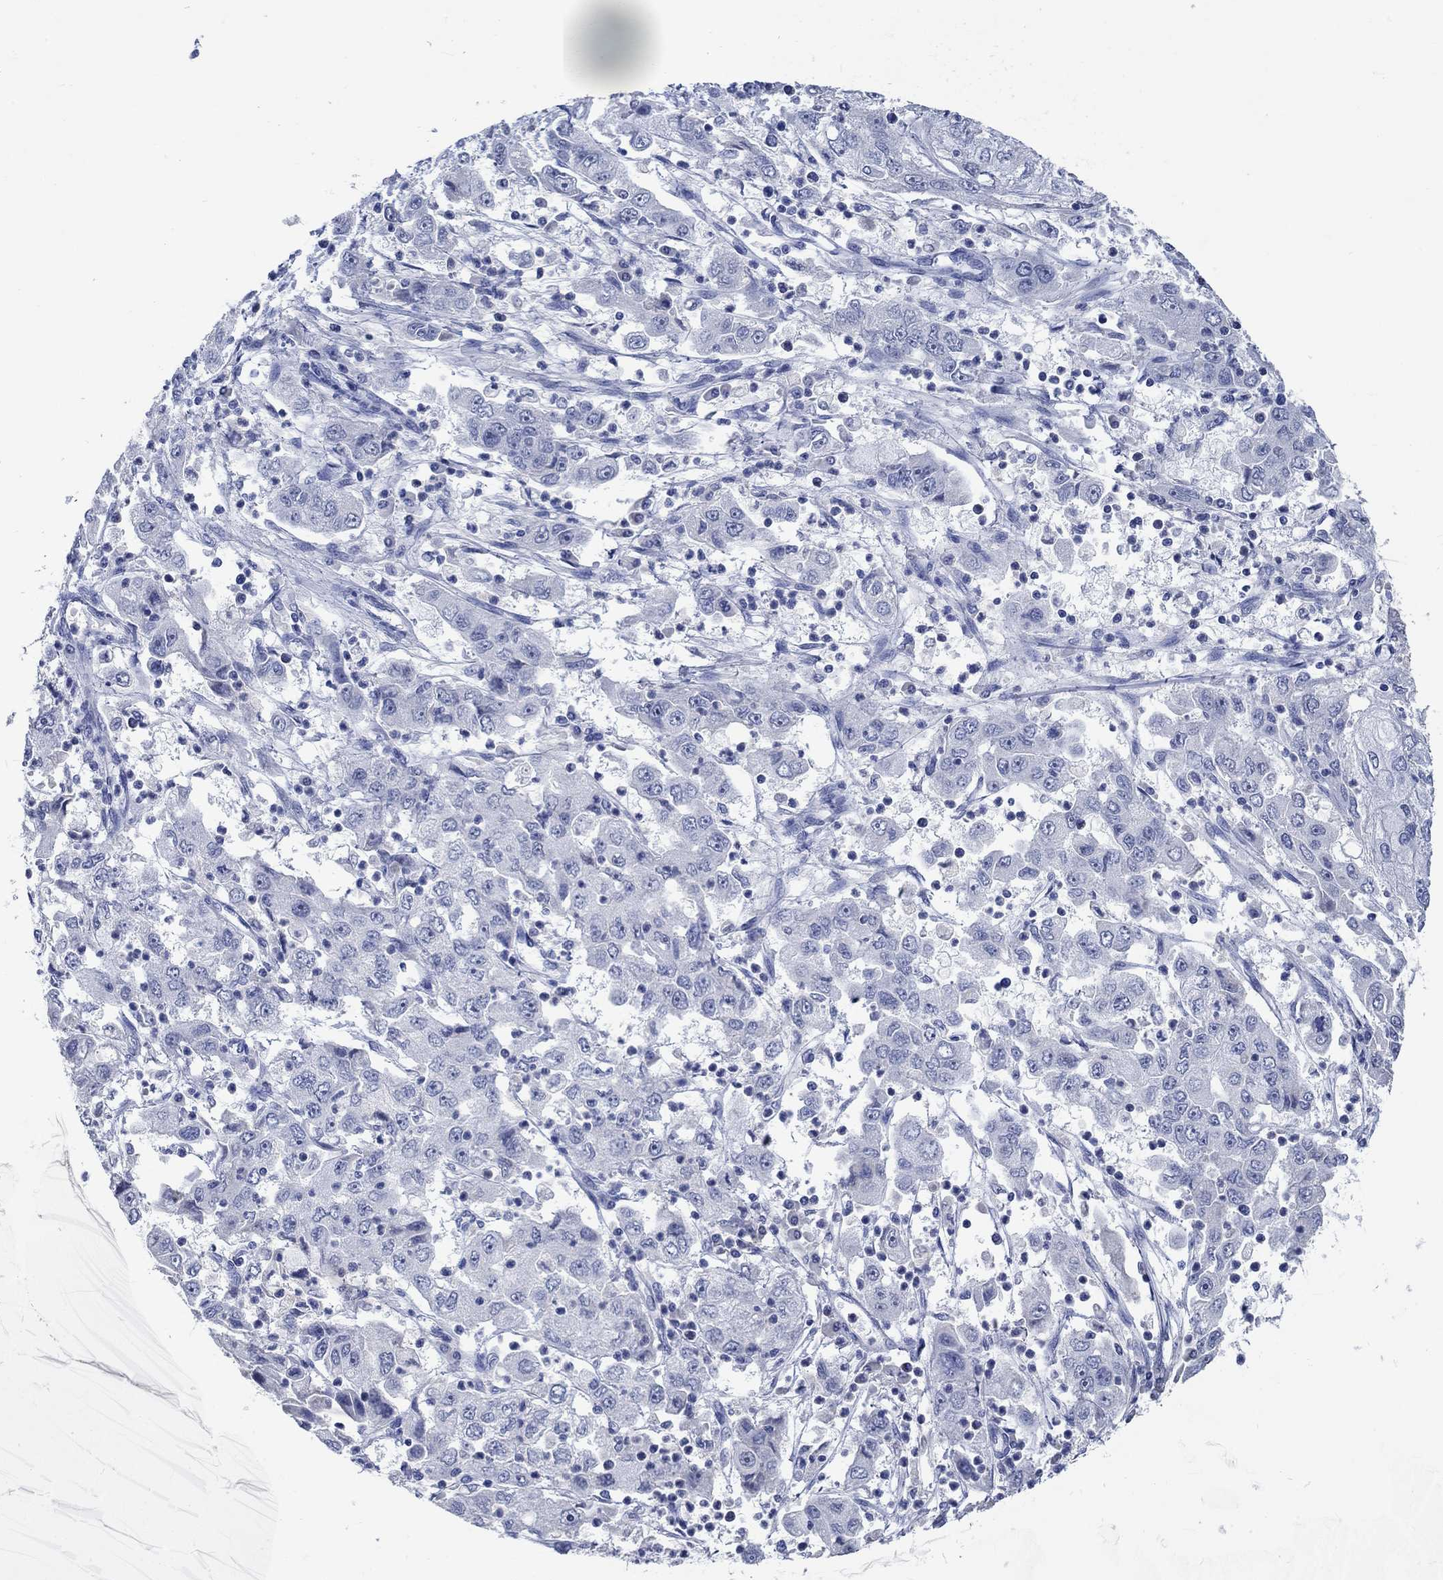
{"staining": {"intensity": "negative", "quantity": "none", "location": "none"}, "tissue": "cervical cancer", "cell_type": "Tumor cells", "image_type": "cancer", "snomed": [{"axis": "morphology", "description": "Squamous cell carcinoma, NOS"}, {"axis": "topography", "description": "Cervix"}], "caption": "A micrograph of cervical cancer stained for a protein shows no brown staining in tumor cells.", "gene": "C4orf47", "patient": {"sex": "female", "age": 36}}